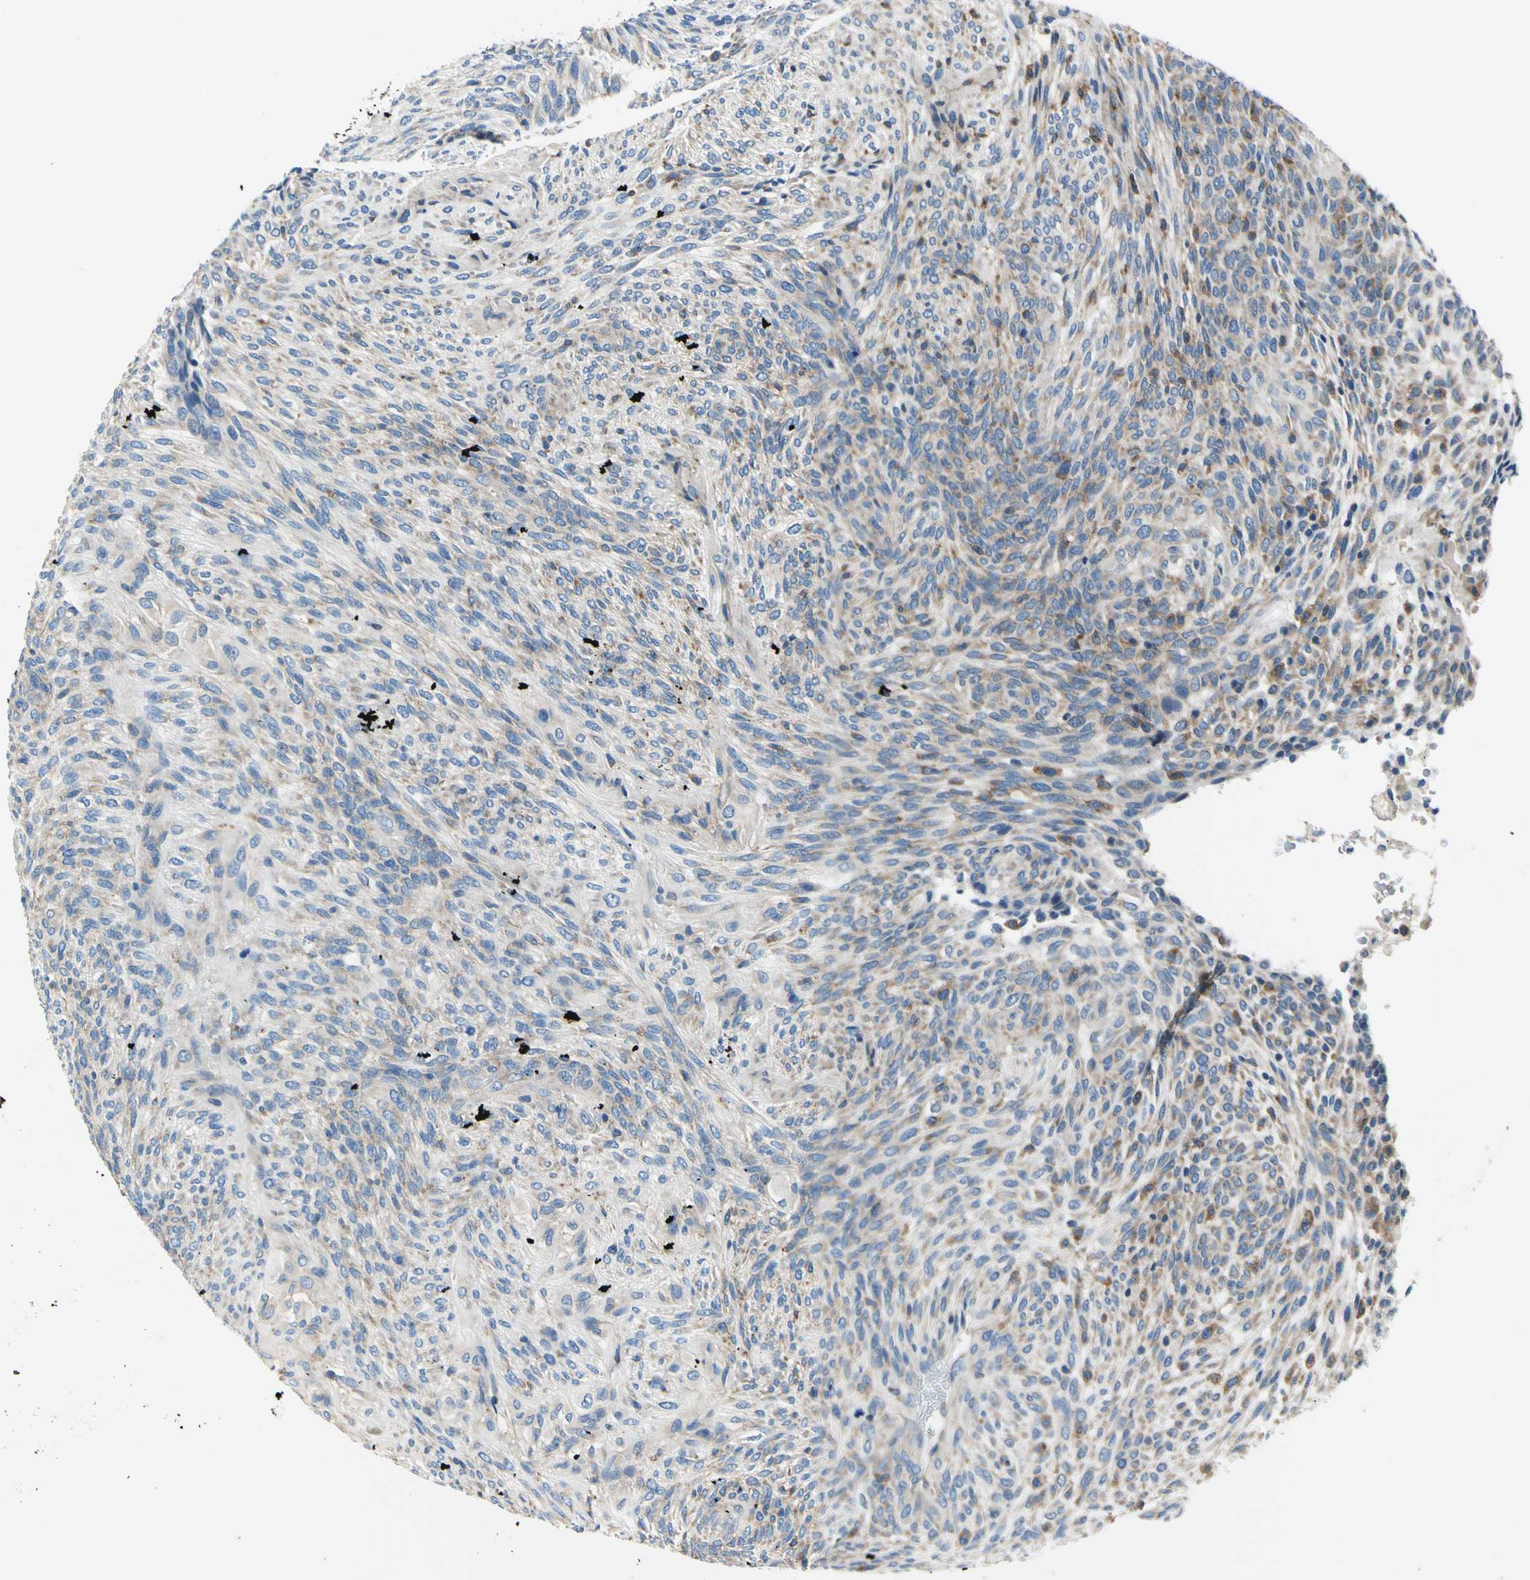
{"staining": {"intensity": "moderate", "quantity": "<25%", "location": "cytoplasmic/membranous"}, "tissue": "glioma", "cell_type": "Tumor cells", "image_type": "cancer", "snomed": [{"axis": "morphology", "description": "Glioma, malignant, High grade"}, {"axis": "topography", "description": "Cerebral cortex"}], "caption": "Immunohistochemical staining of human malignant glioma (high-grade) exhibits low levels of moderate cytoplasmic/membranous positivity in about <25% of tumor cells.", "gene": "TRIM25", "patient": {"sex": "female", "age": 55}}